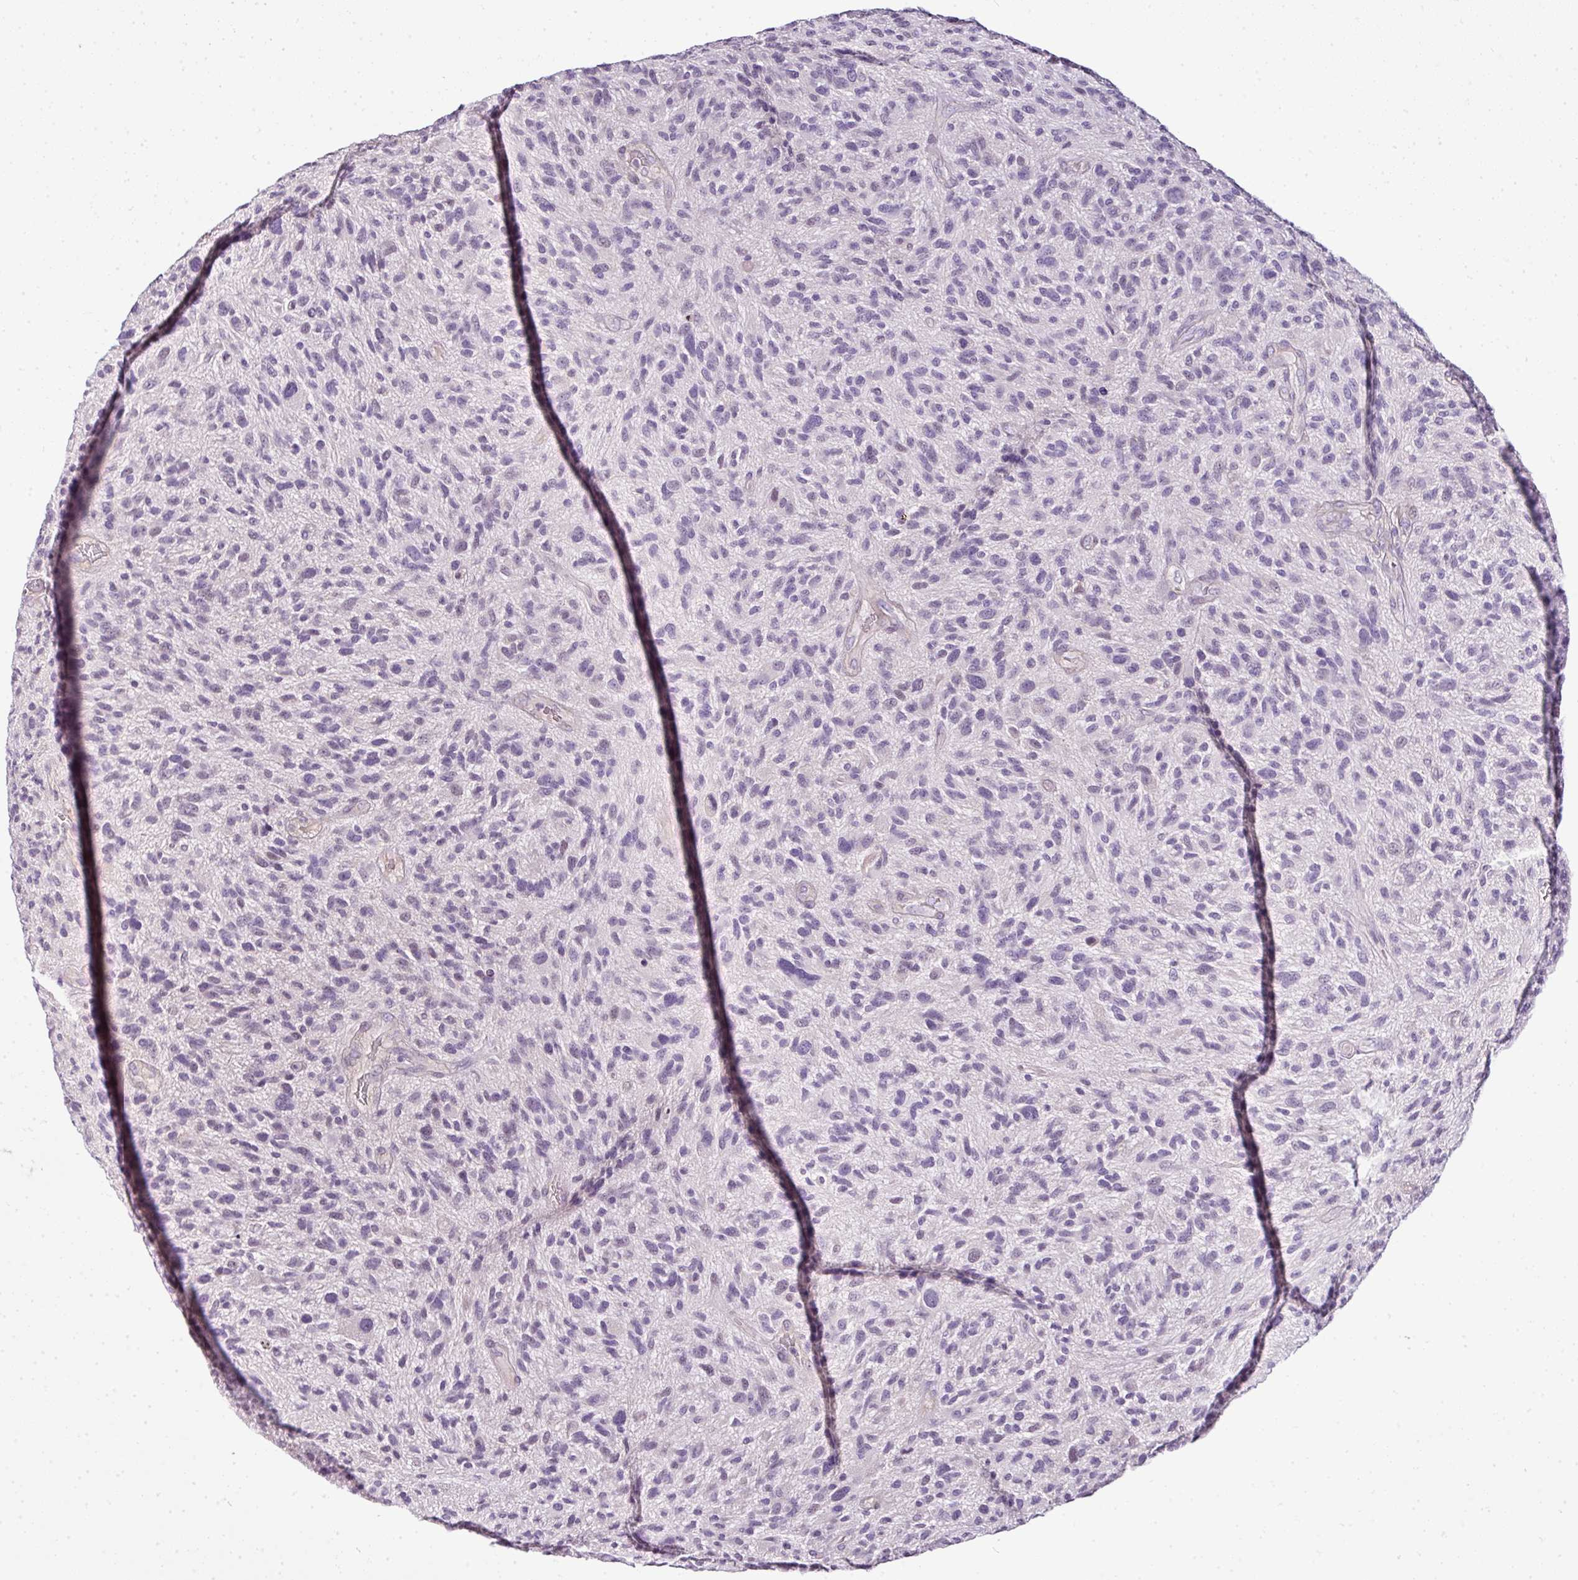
{"staining": {"intensity": "negative", "quantity": "none", "location": "none"}, "tissue": "glioma", "cell_type": "Tumor cells", "image_type": "cancer", "snomed": [{"axis": "morphology", "description": "Glioma, malignant, High grade"}, {"axis": "topography", "description": "Brain"}], "caption": "The histopathology image exhibits no staining of tumor cells in high-grade glioma (malignant). (IHC, brightfield microscopy, high magnification).", "gene": "TEX30", "patient": {"sex": "male", "age": 47}}